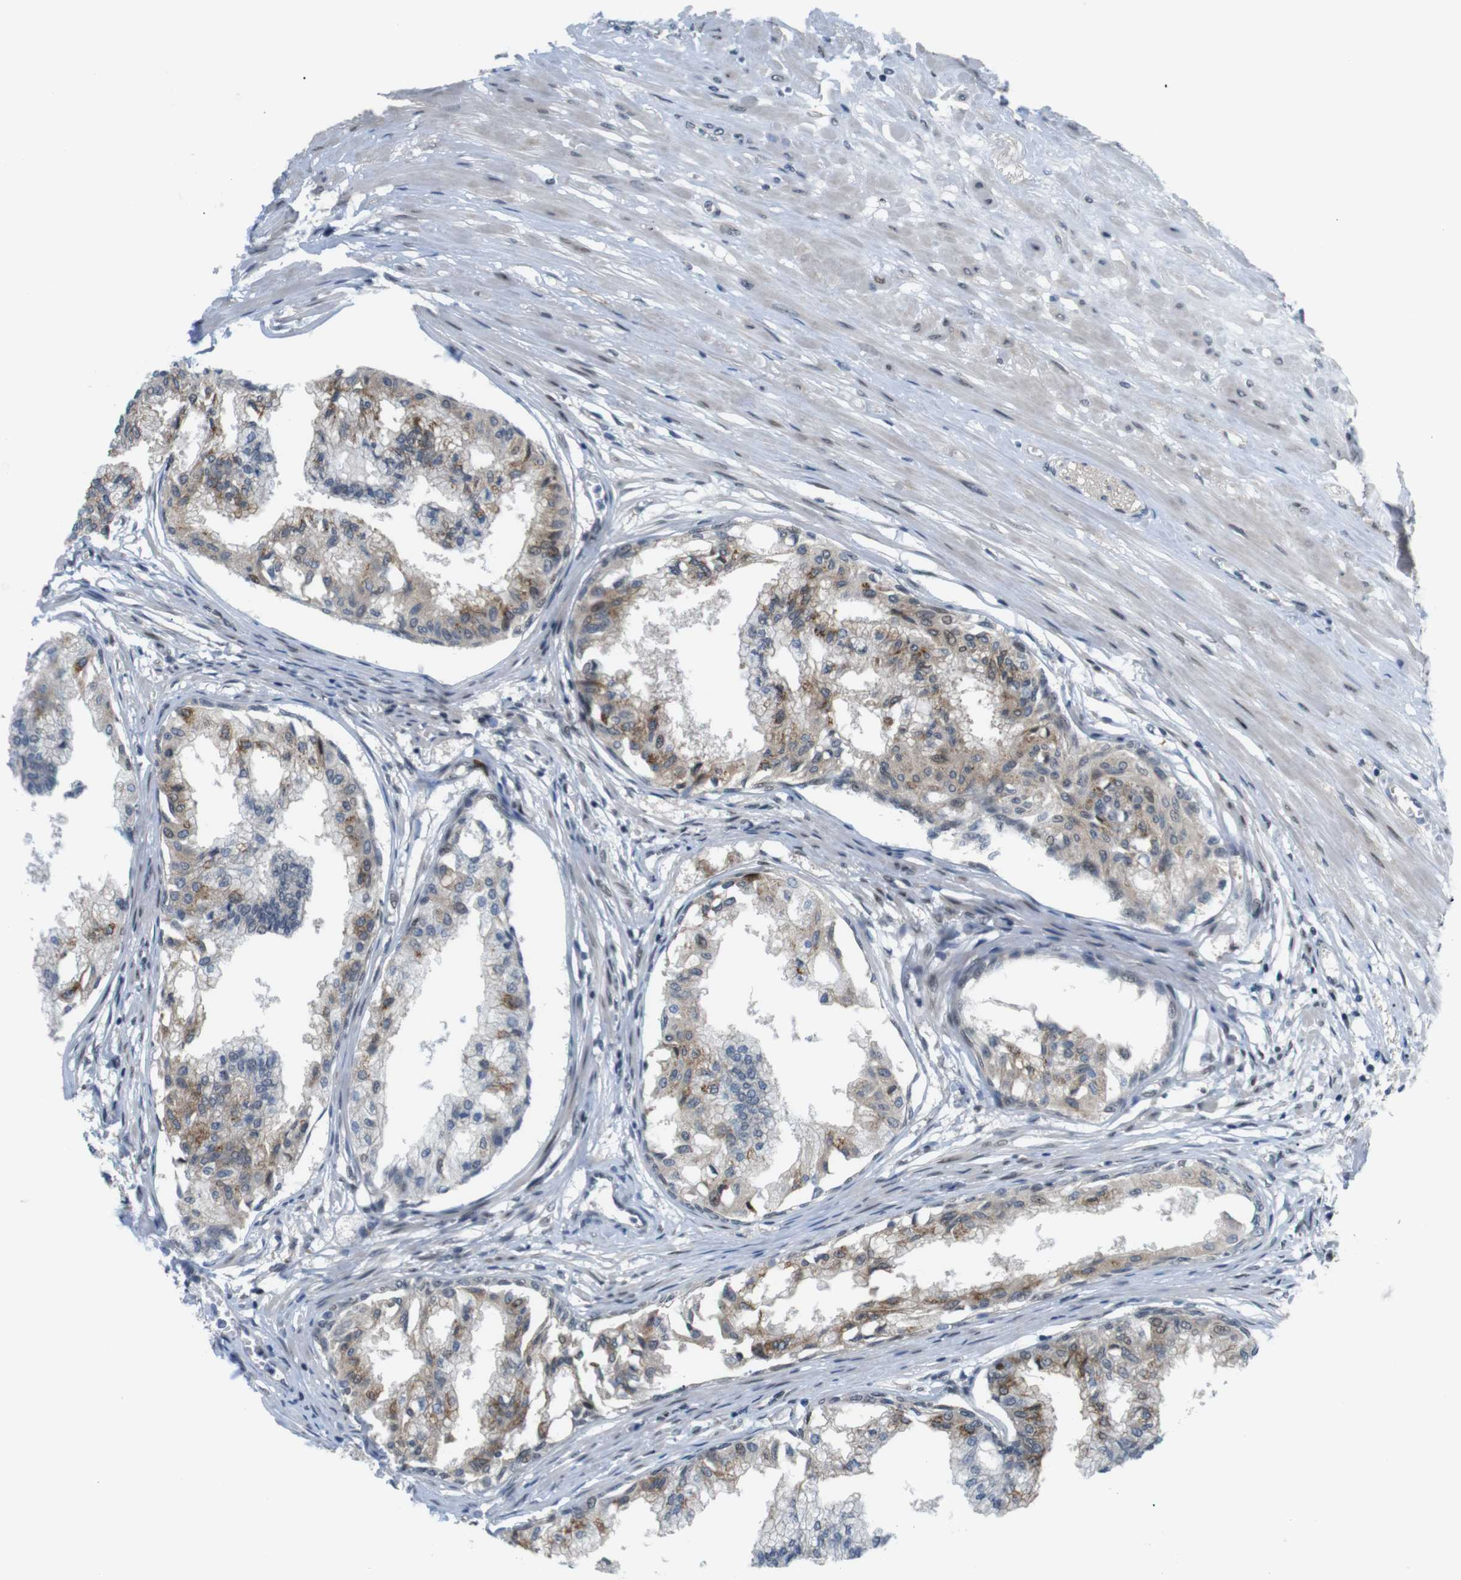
{"staining": {"intensity": "moderate", "quantity": "<25%", "location": "cytoplasmic/membranous,nuclear"}, "tissue": "prostate", "cell_type": "Glandular cells", "image_type": "normal", "snomed": [{"axis": "morphology", "description": "Normal tissue, NOS"}, {"axis": "topography", "description": "Prostate"}, {"axis": "topography", "description": "Seminal veicle"}], "caption": "Moderate cytoplasmic/membranous,nuclear protein positivity is appreciated in approximately <25% of glandular cells in prostate. (brown staining indicates protein expression, while blue staining denotes nuclei).", "gene": "SMCO2", "patient": {"sex": "male", "age": 60}}